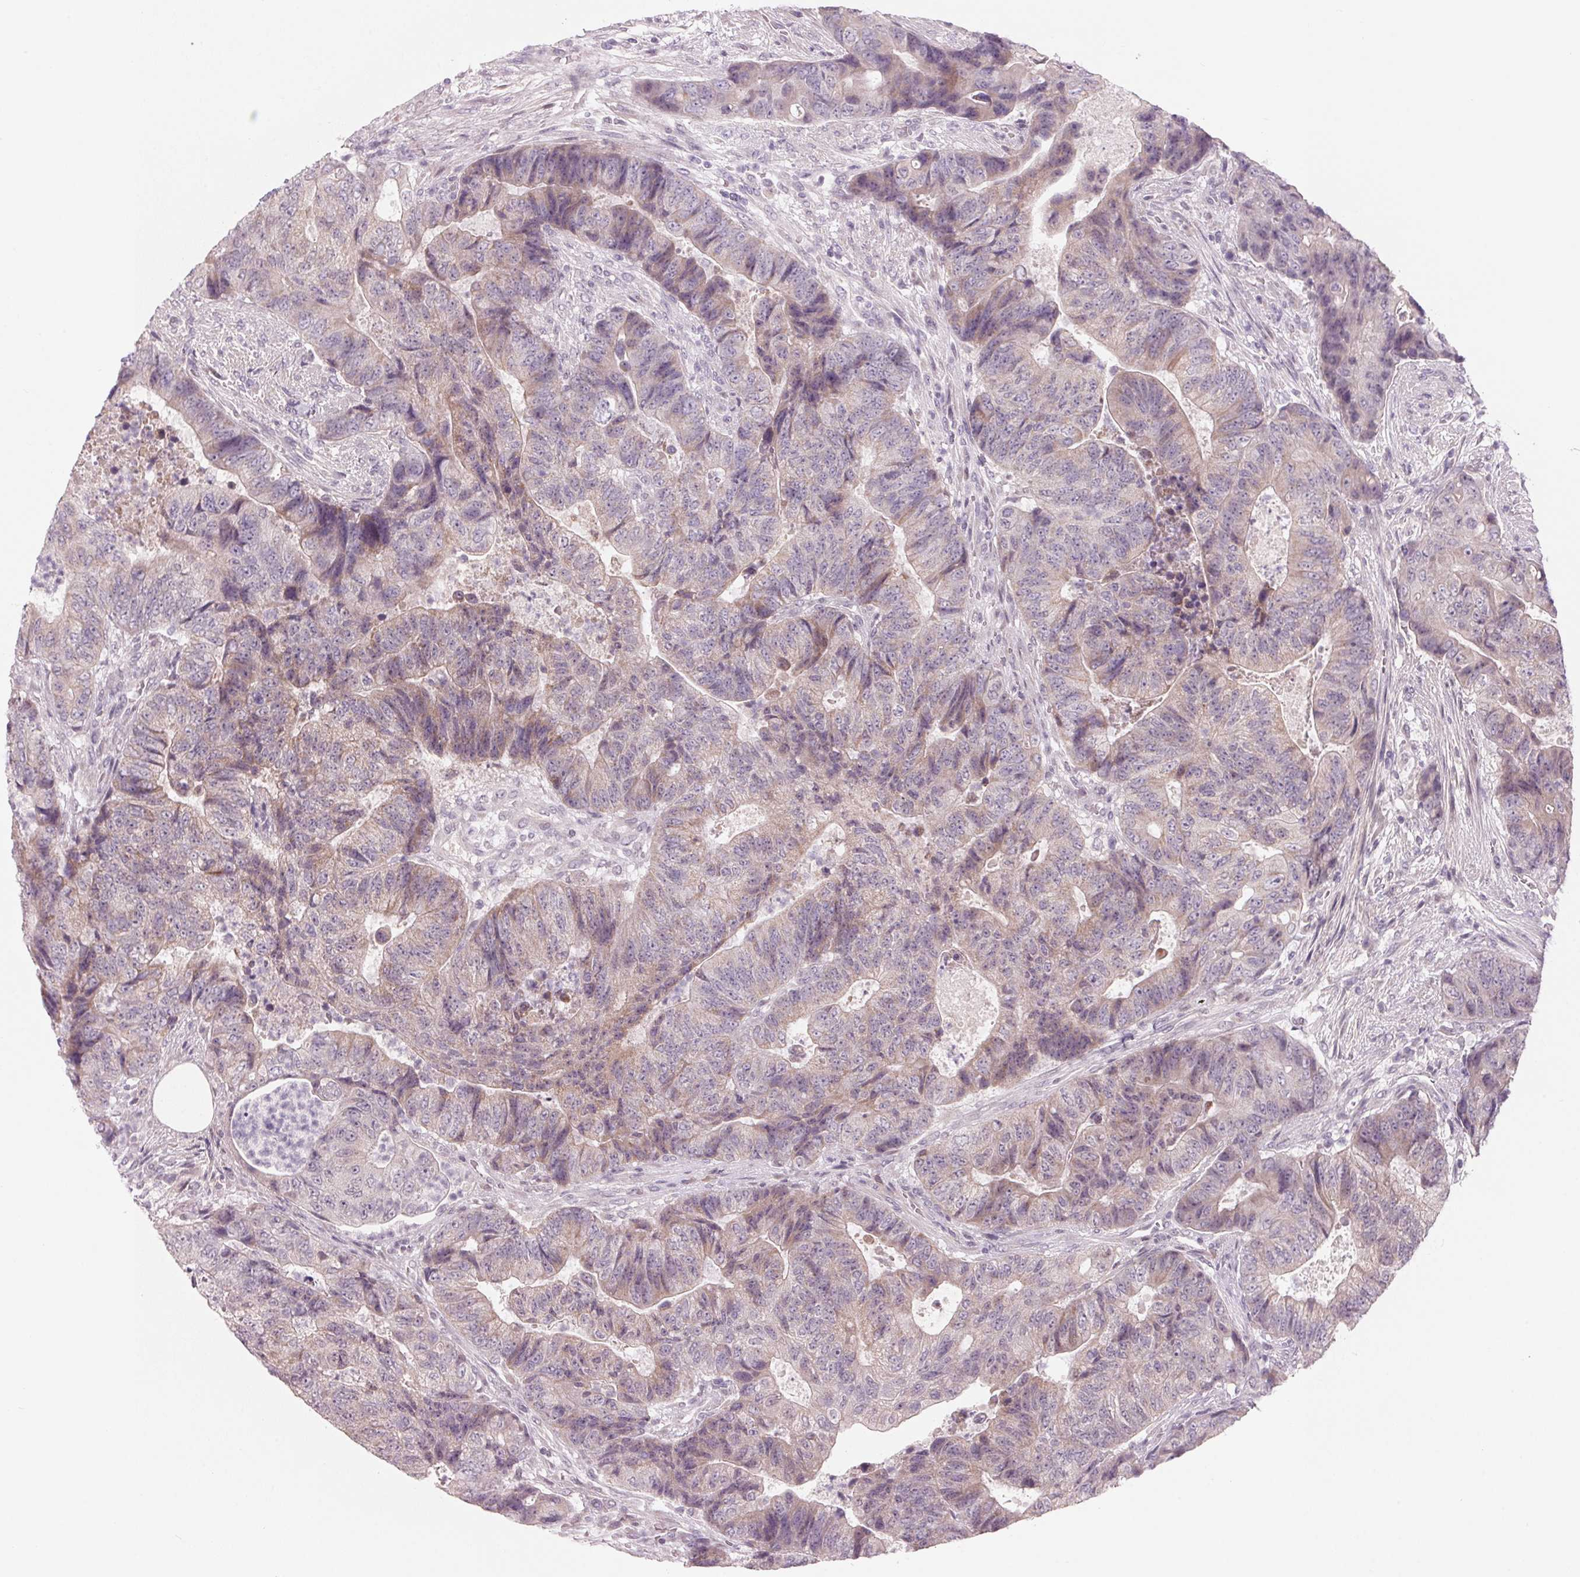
{"staining": {"intensity": "weak", "quantity": "25%-75%", "location": "cytoplasmic/membranous"}, "tissue": "colorectal cancer", "cell_type": "Tumor cells", "image_type": "cancer", "snomed": [{"axis": "morphology", "description": "Normal tissue, NOS"}, {"axis": "morphology", "description": "Adenocarcinoma, NOS"}, {"axis": "topography", "description": "Colon"}], "caption": "The image shows a brown stain indicating the presence of a protein in the cytoplasmic/membranous of tumor cells in colorectal cancer (adenocarcinoma).", "gene": "ADAM20", "patient": {"sex": "female", "age": 48}}